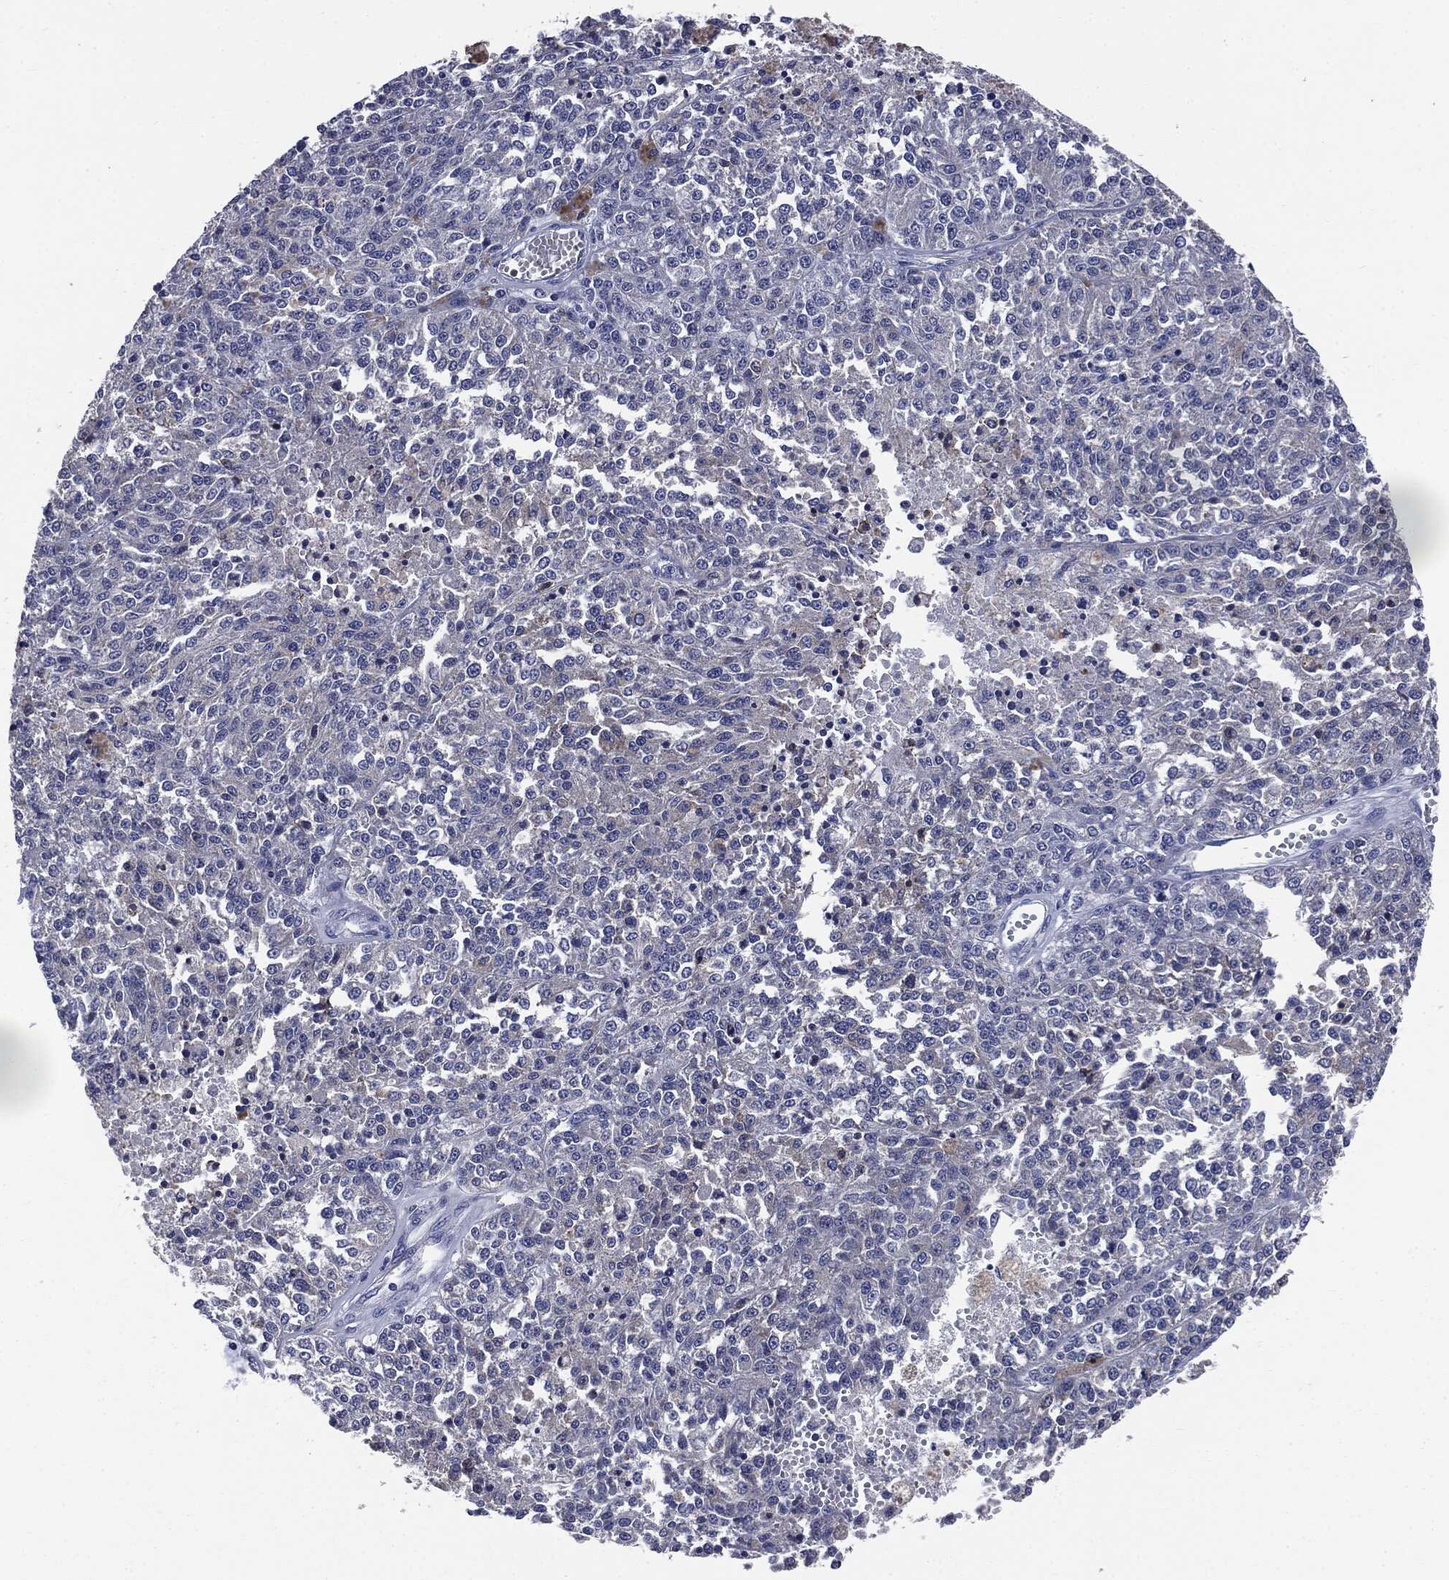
{"staining": {"intensity": "negative", "quantity": "none", "location": "none"}, "tissue": "melanoma", "cell_type": "Tumor cells", "image_type": "cancer", "snomed": [{"axis": "morphology", "description": "Malignant melanoma, Metastatic site"}, {"axis": "topography", "description": "Lymph node"}], "caption": "IHC of malignant melanoma (metastatic site) reveals no positivity in tumor cells.", "gene": "PTGS2", "patient": {"sex": "female", "age": 64}}